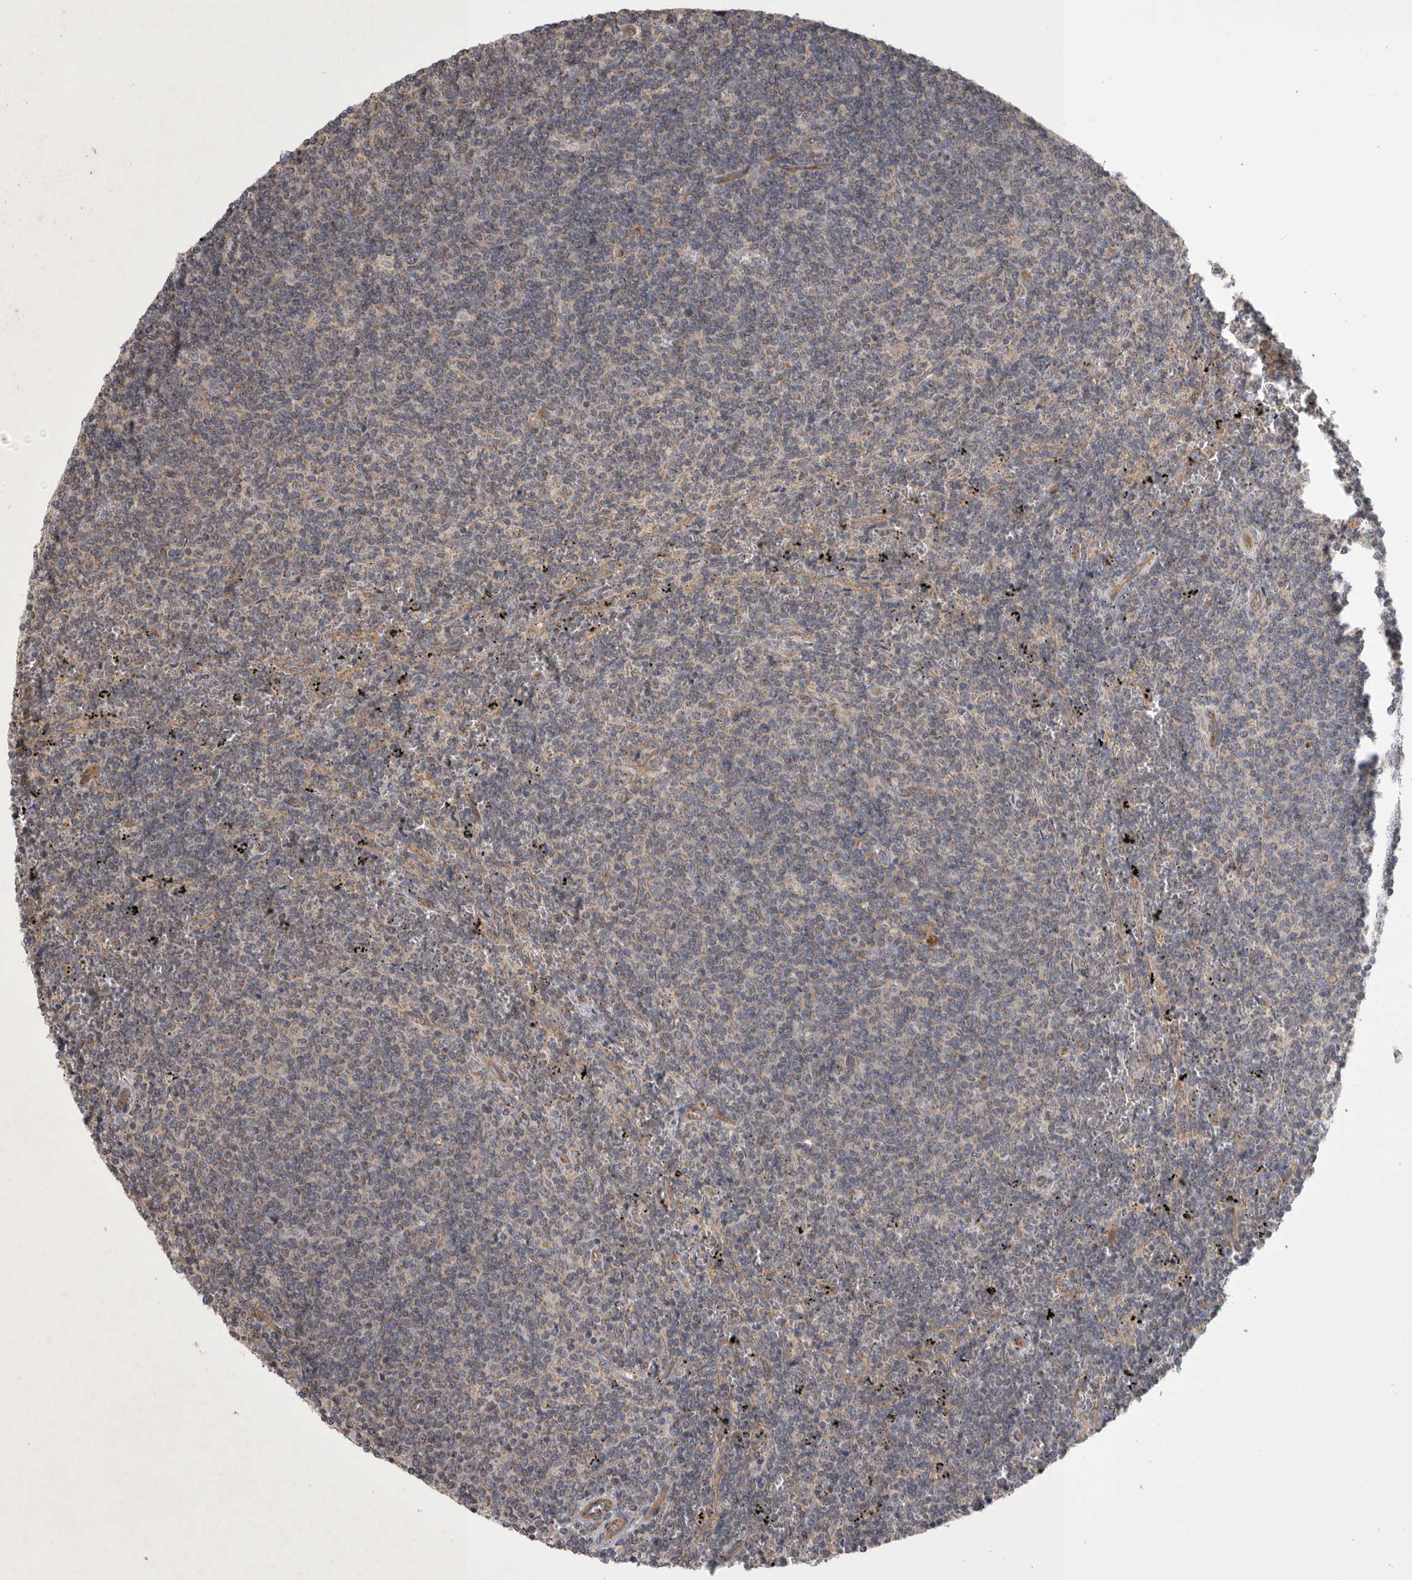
{"staining": {"intensity": "negative", "quantity": "none", "location": "none"}, "tissue": "lymphoma", "cell_type": "Tumor cells", "image_type": "cancer", "snomed": [{"axis": "morphology", "description": "Malignant lymphoma, non-Hodgkin's type, Low grade"}, {"axis": "topography", "description": "Spleen"}], "caption": "This is an immunohistochemistry (IHC) photomicrograph of human low-grade malignant lymphoma, non-Hodgkin's type. There is no positivity in tumor cells.", "gene": "MLPH", "patient": {"sex": "female", "age": 50}}